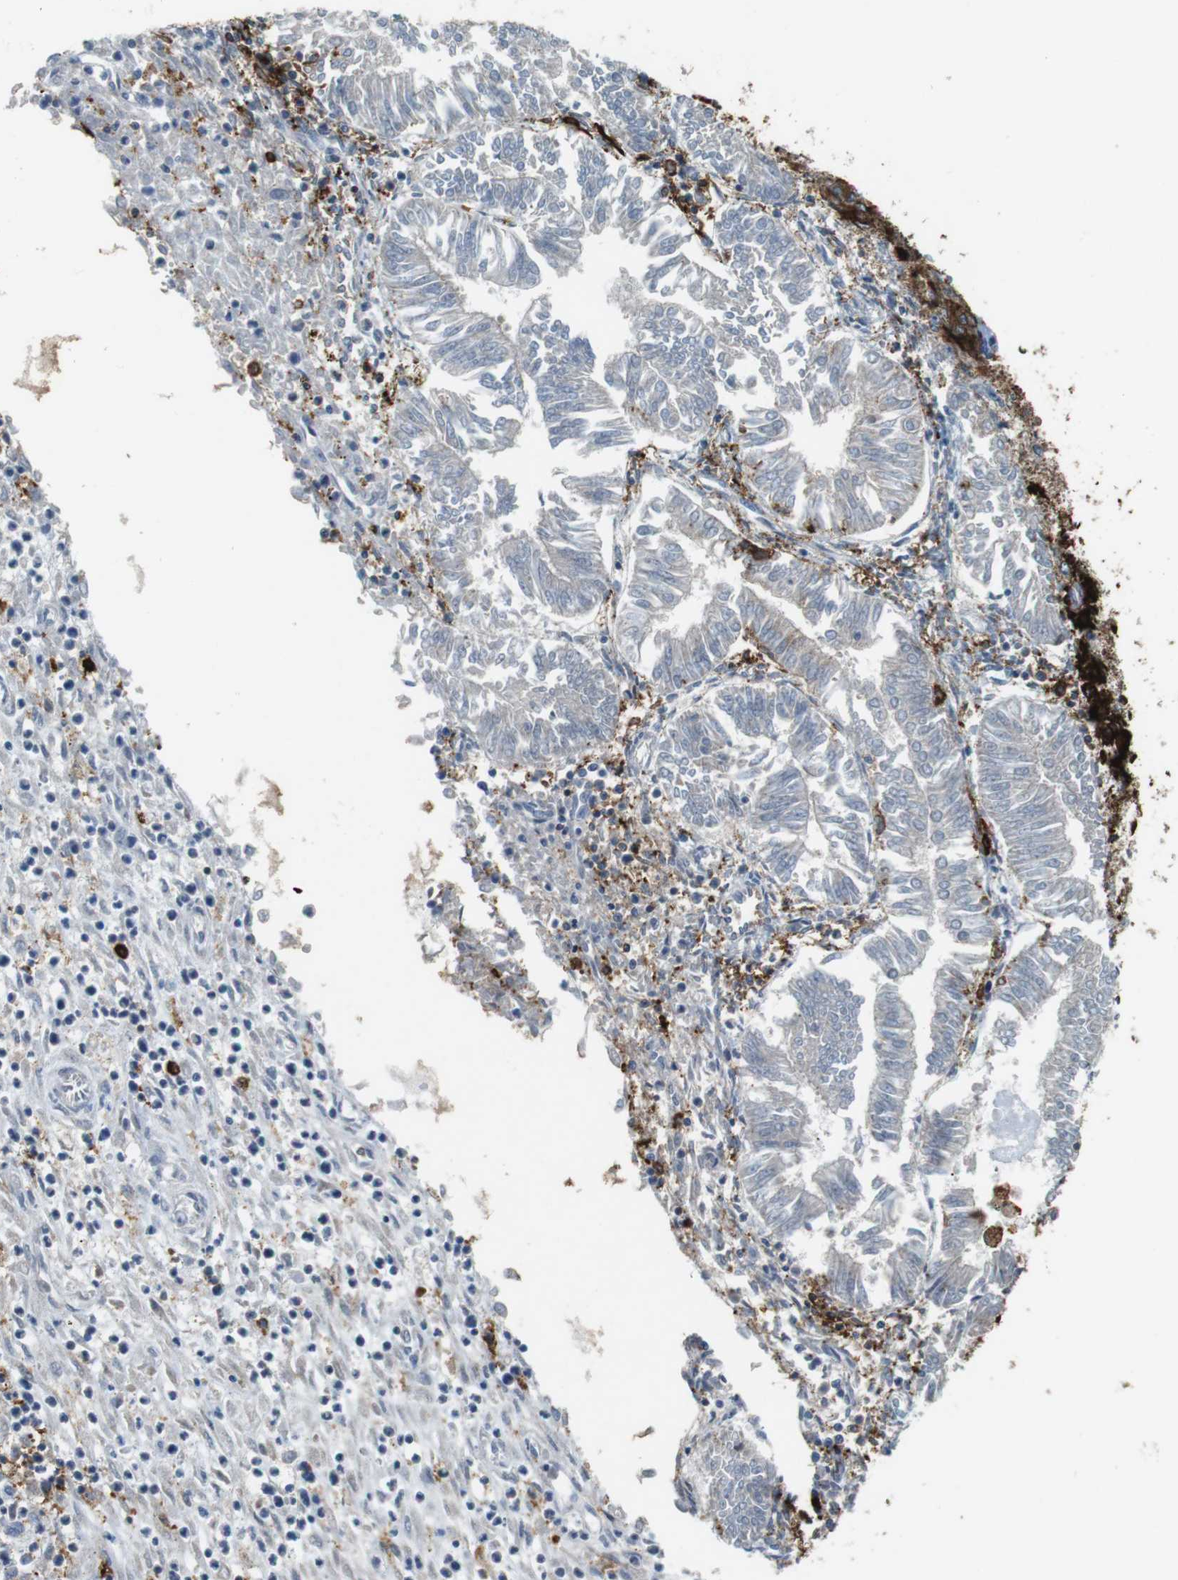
{"staining": {"intensity": "negative", "quantity": "none", "location": "none"}, "tissue": "endometrial cancer", "cell_type": "Tumor cells", "image_type": "cancer", "snomed": [{"axis": "morphology", "description": "Adenocarcinoma, NOS"}, {"axis": "topography", "description": "Endometrium"}], "caption": "The image exhibits no significant staining in tumor cells of endometrial adenocarcinoma. Nuclei are stained in blue.", "gene": "HLA-DRA", "patient": {"sex": "female", "age": 53}}